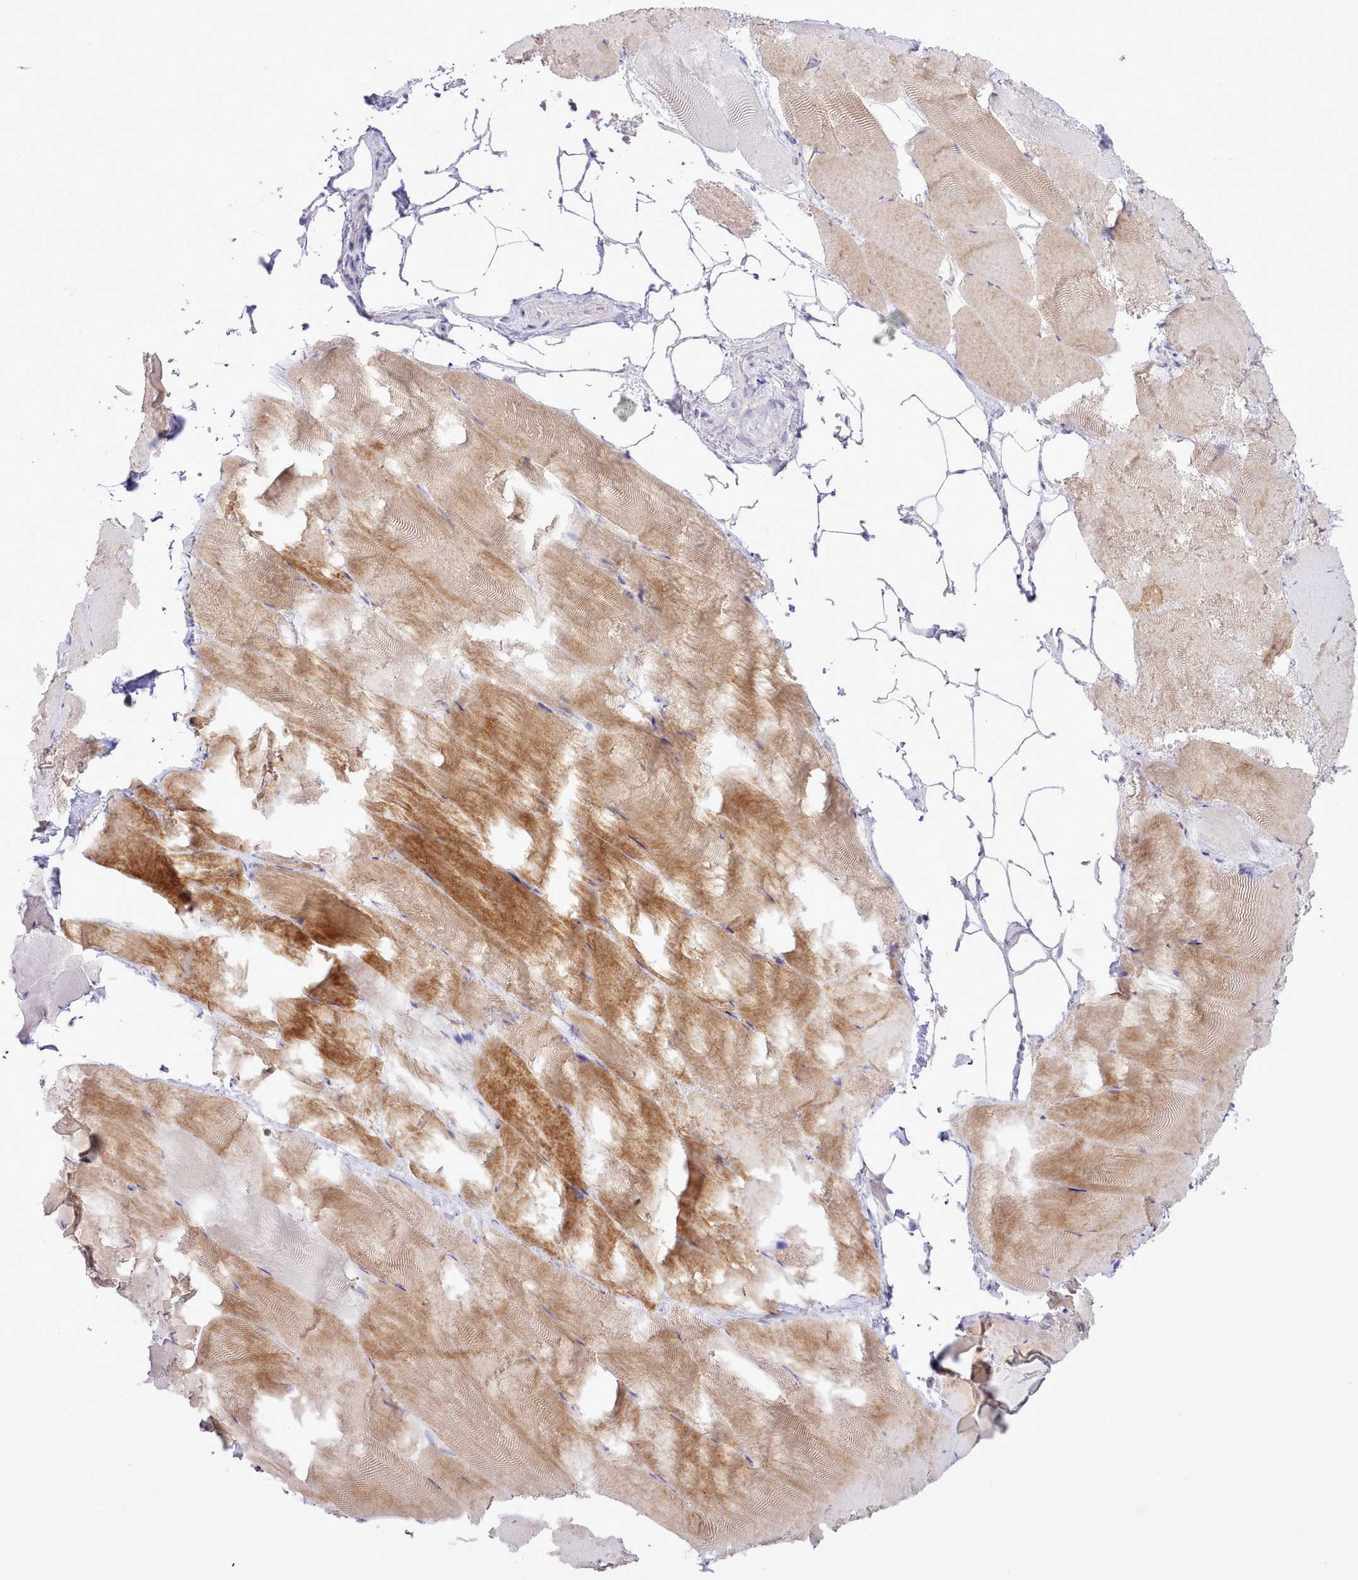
{"staining": {"intensity": "moderate", "quantity": "25%-75%", "location": "cytoplasmic/membranous"}, "tissue": "skeletal muscle", "cell_type": "Myocytes", "image_type": "normal", "snomed": [{"axis": "morphology", "description": "Normal tissue, NOS"}, {"axis": "topography", "description": "Skeletal muscle"}], "caption": "Normal skeletal muscle exhibits moderate cytoplasmic/membranous expression in about 25%-75% of myocytes, visualized by immunohistochemistry.", "gene": "CCL1", "patient": {"sex": "female", "age": 64}}